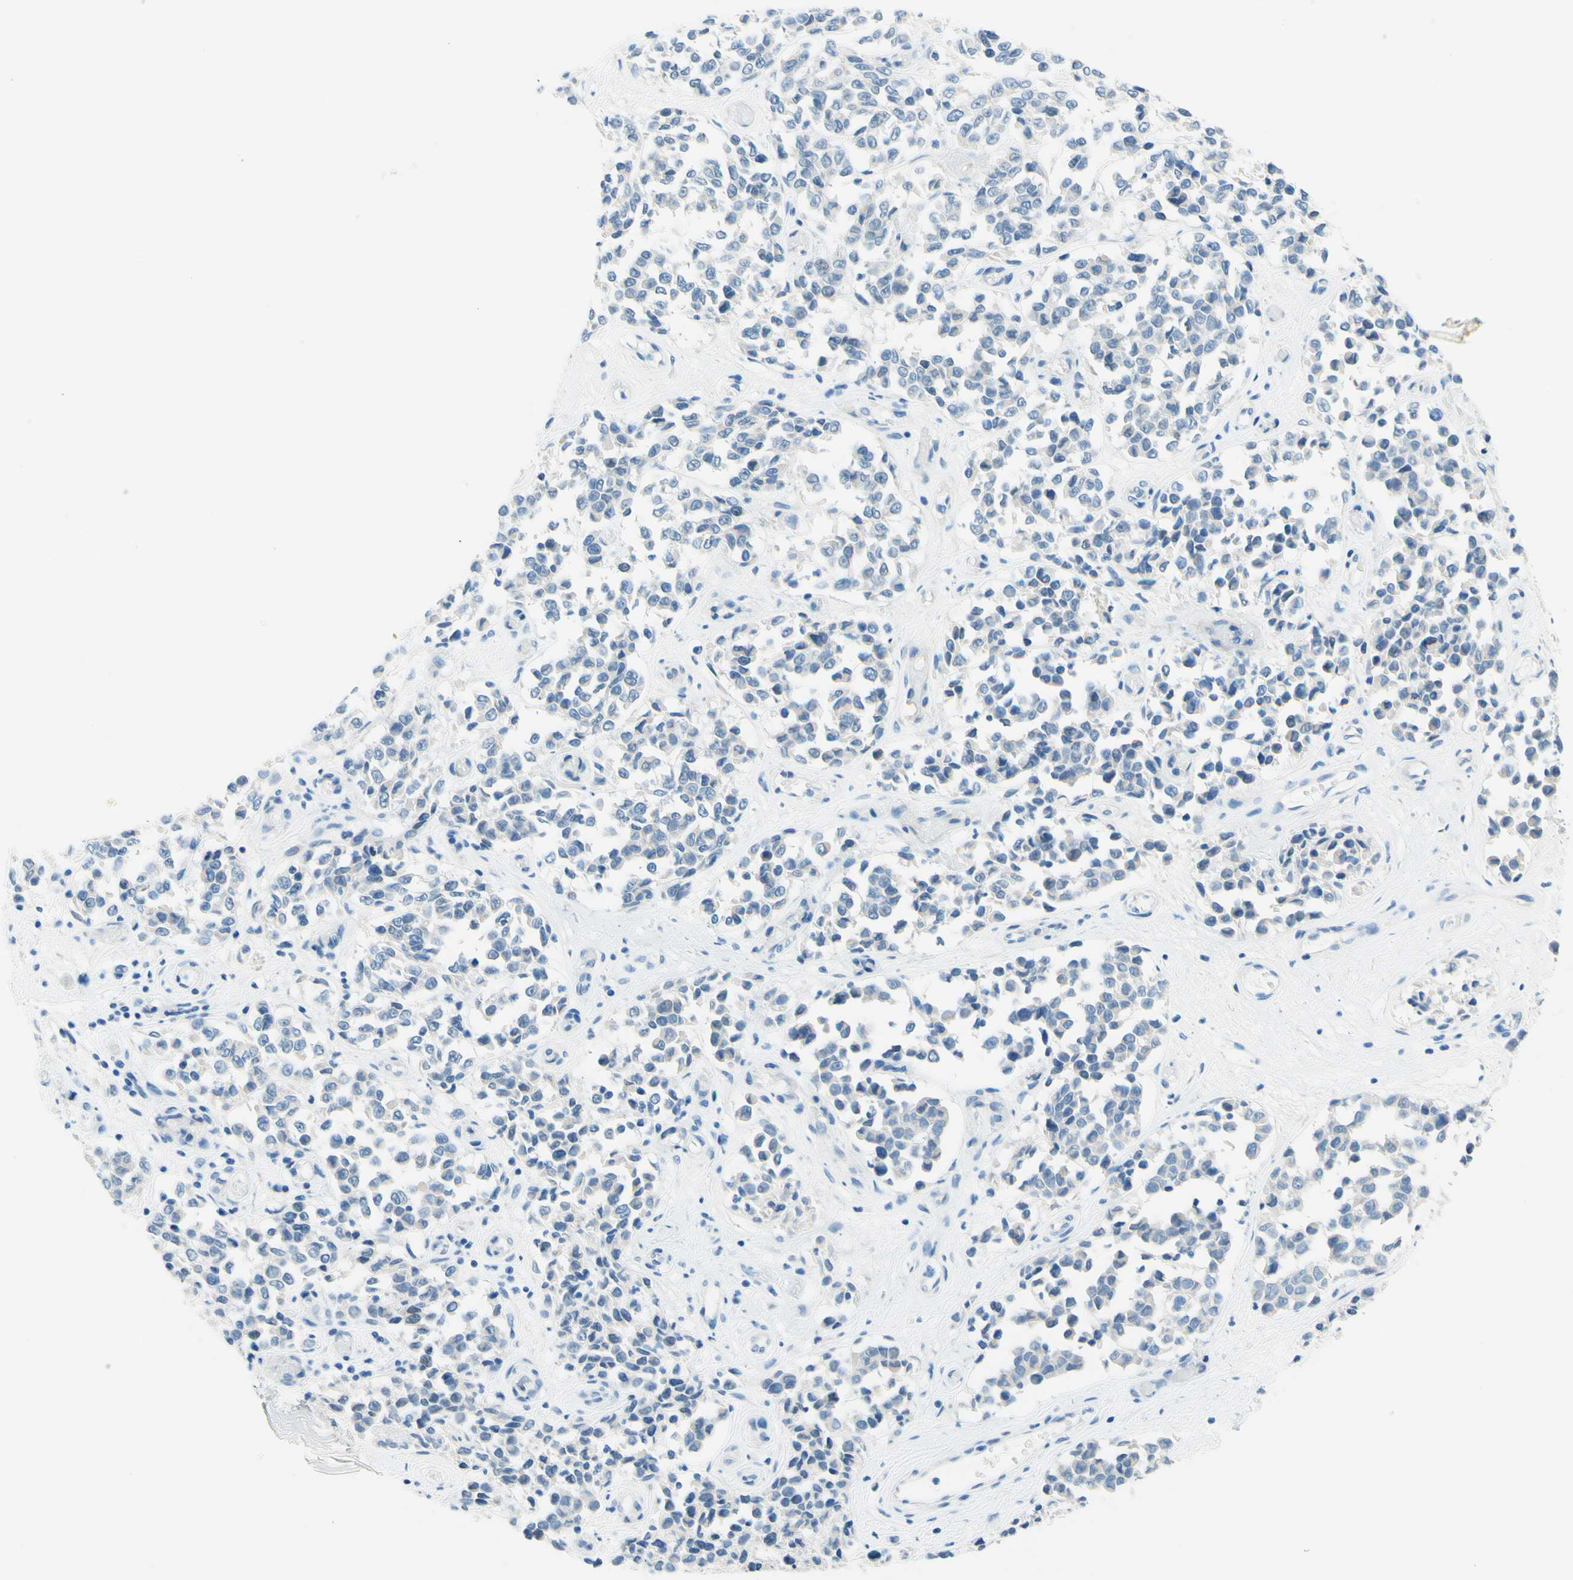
{"staining": {"intensity": "negative", "quantity": "none", "location": "none"}, "tissue": "melanoma", "cell_type": "Tumor cells", "image_type": "cancer", "snomed": [{"axis": "morphology", "description": "Malignant melanoma, NOS"}, {"axis": "topography", "description": "Skin"}], "caption": "Immunohistochemical staining of melanoma demonstrates no significant expression in tumor cells.", "gene": "PASD1", "patient": {"sex": "female", "age": 64}}